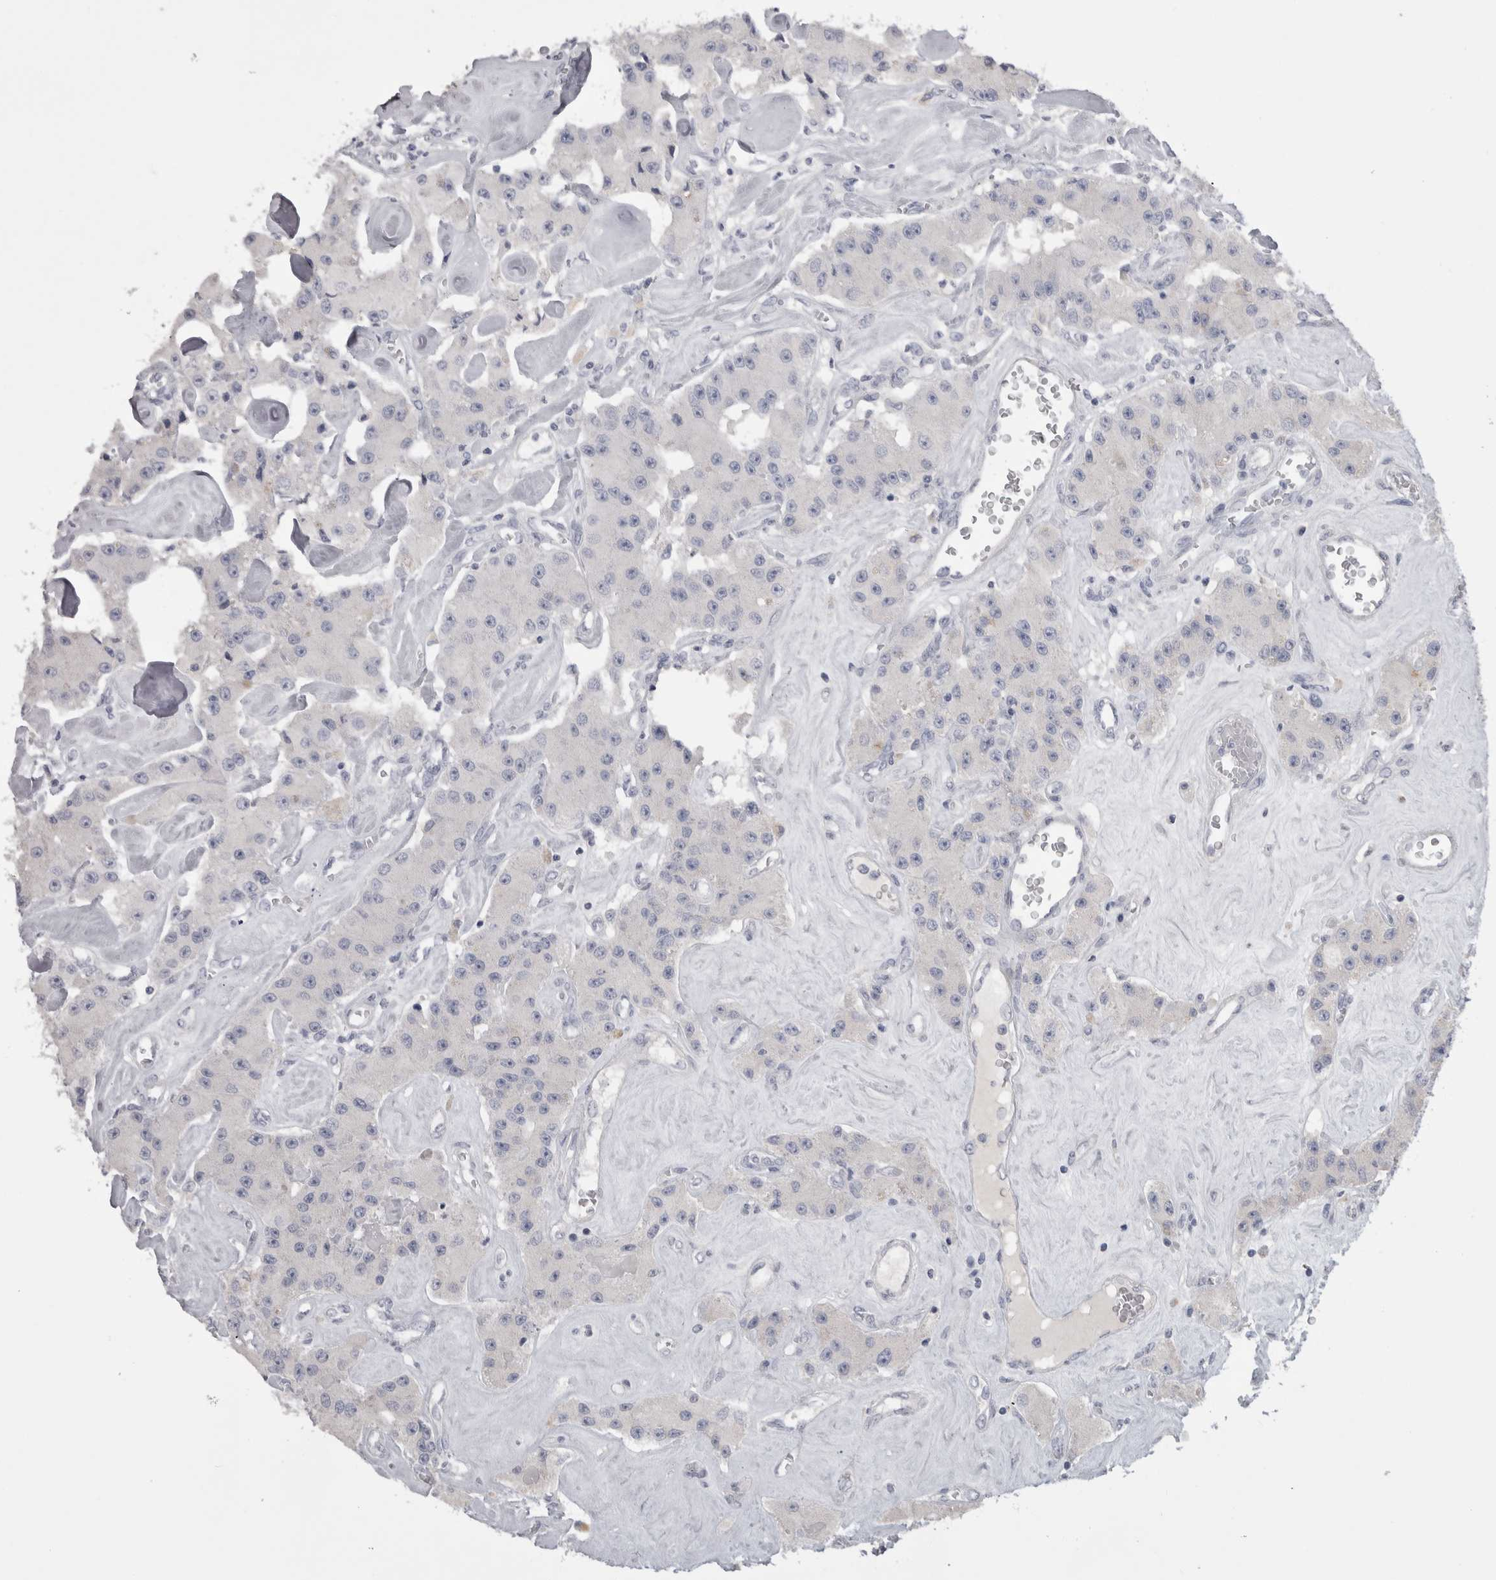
{"staining": {"intensity": "negative", "quantity": "none", "location": "none"}, "tissue": "carcinoid", "cell_type": "Tumor cells", "image_type": "cancer", "snomed": [{"axis": "morphology", "description": "Carcinoid, malignant, NOS"}, {"axis": "topography", "description": "Pancreas"}], "caption": "High magnification brightfield microscopy of carcinoid (malignant) stained with DAB (3,3'-diaminobenzidine) (brown) and counterstained with hematoxylin (blue): tumor cells show no significant expression.", "gene": "ADAM2", "patient": {"sex": "male", "age": 41}}